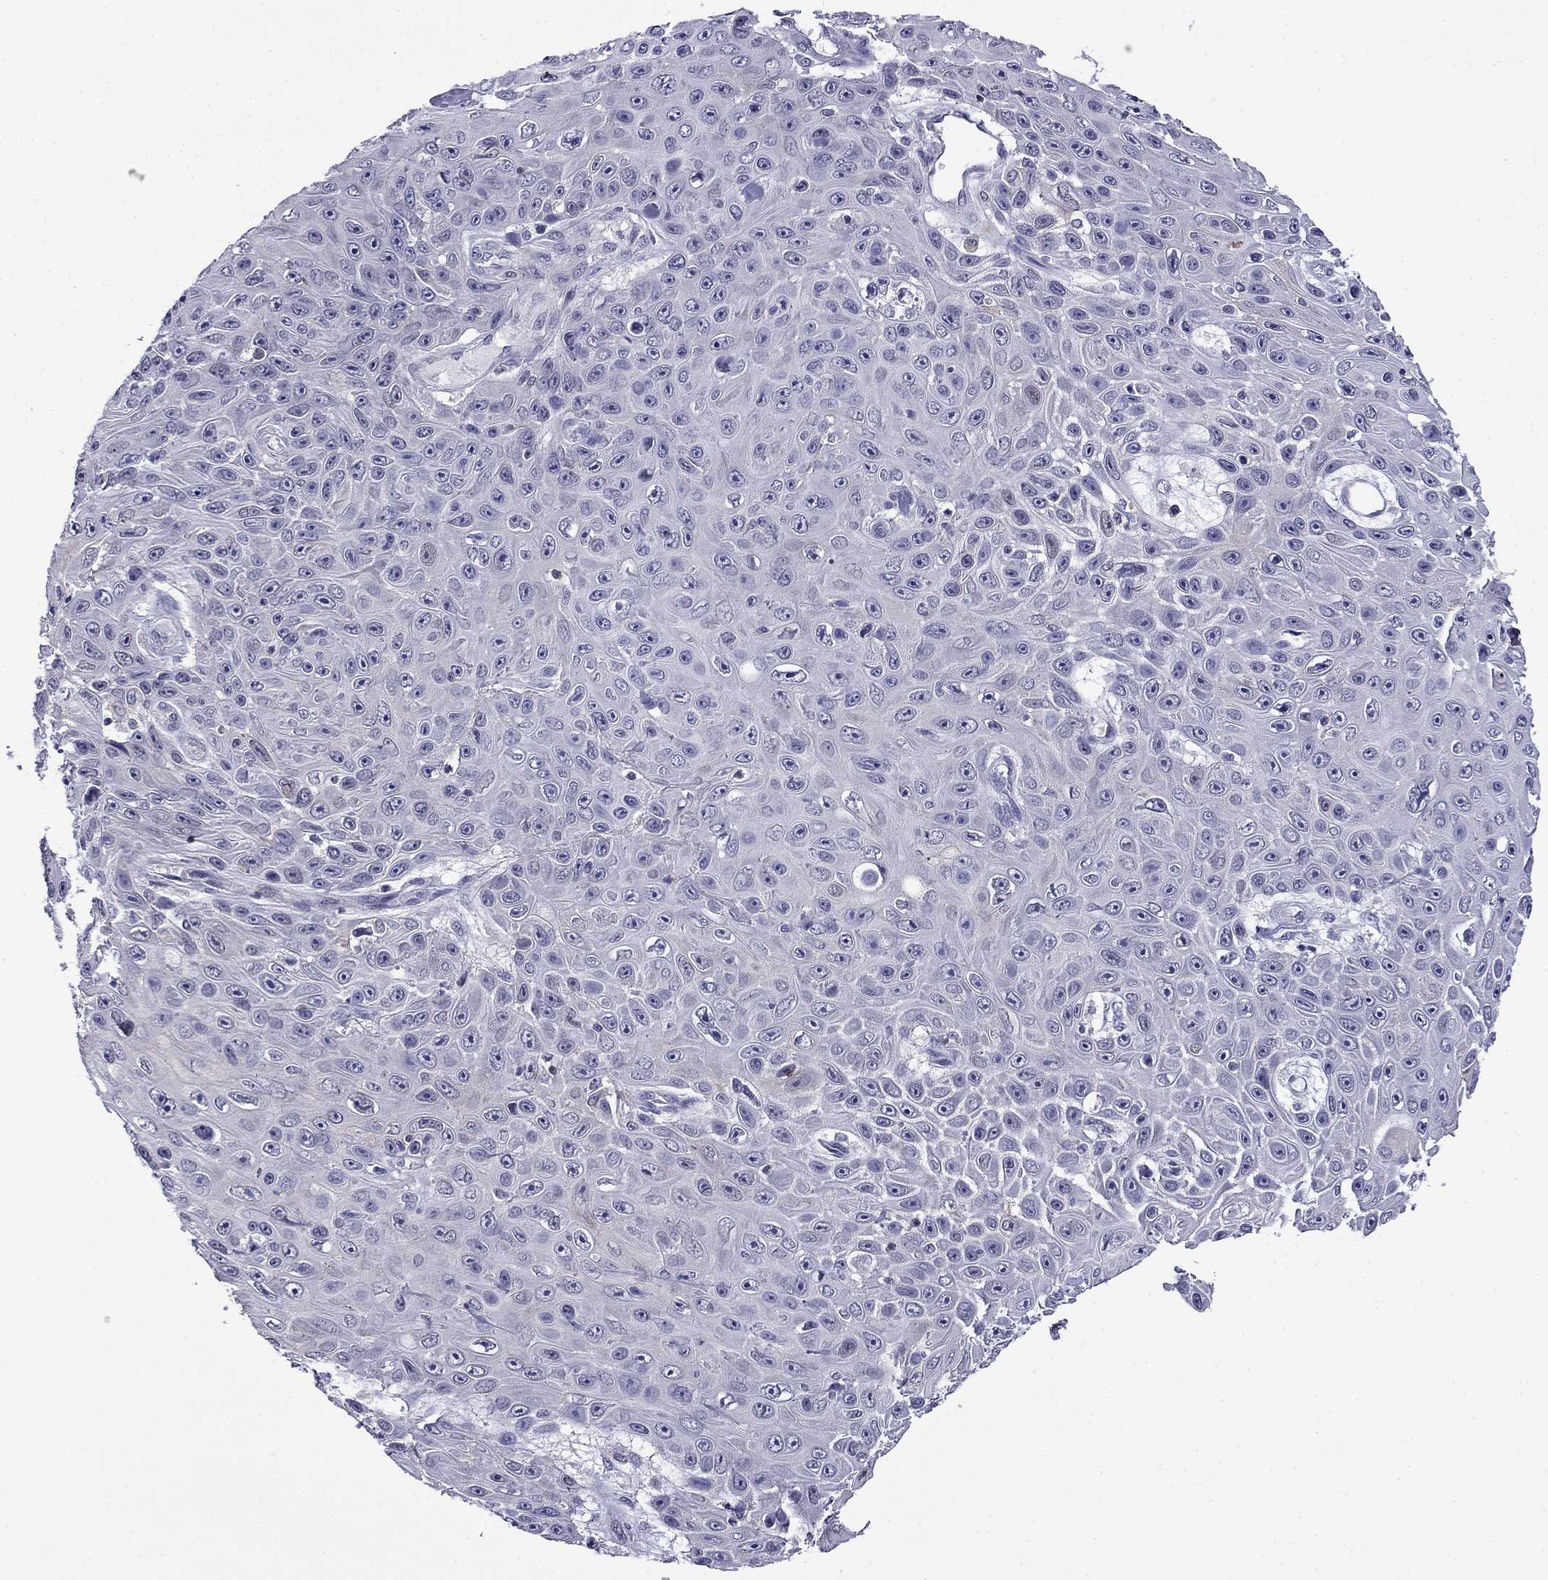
{"staining": {"intensity": "negative", "quantity": "none", "location": "none"}, "tissue": "skin cancer", "cell_type": "Tumor cells", "image_type": "cancer", "snomed": [{"axis": "morphology", "description": "Squamous cell carcinoma, NOS"}, {"axis": "topography", "description": "Skin"}], "caption": "Immunohistochemistry micrograph of neoplastic tissue: squamous cell carcinoma (skin) stained with DAB (3,3'-diaminobenzidine) reveals no significant protein expression in tumor cells.", "gene": "PRR18", "patient": {"sex": "male", "age": 82}}